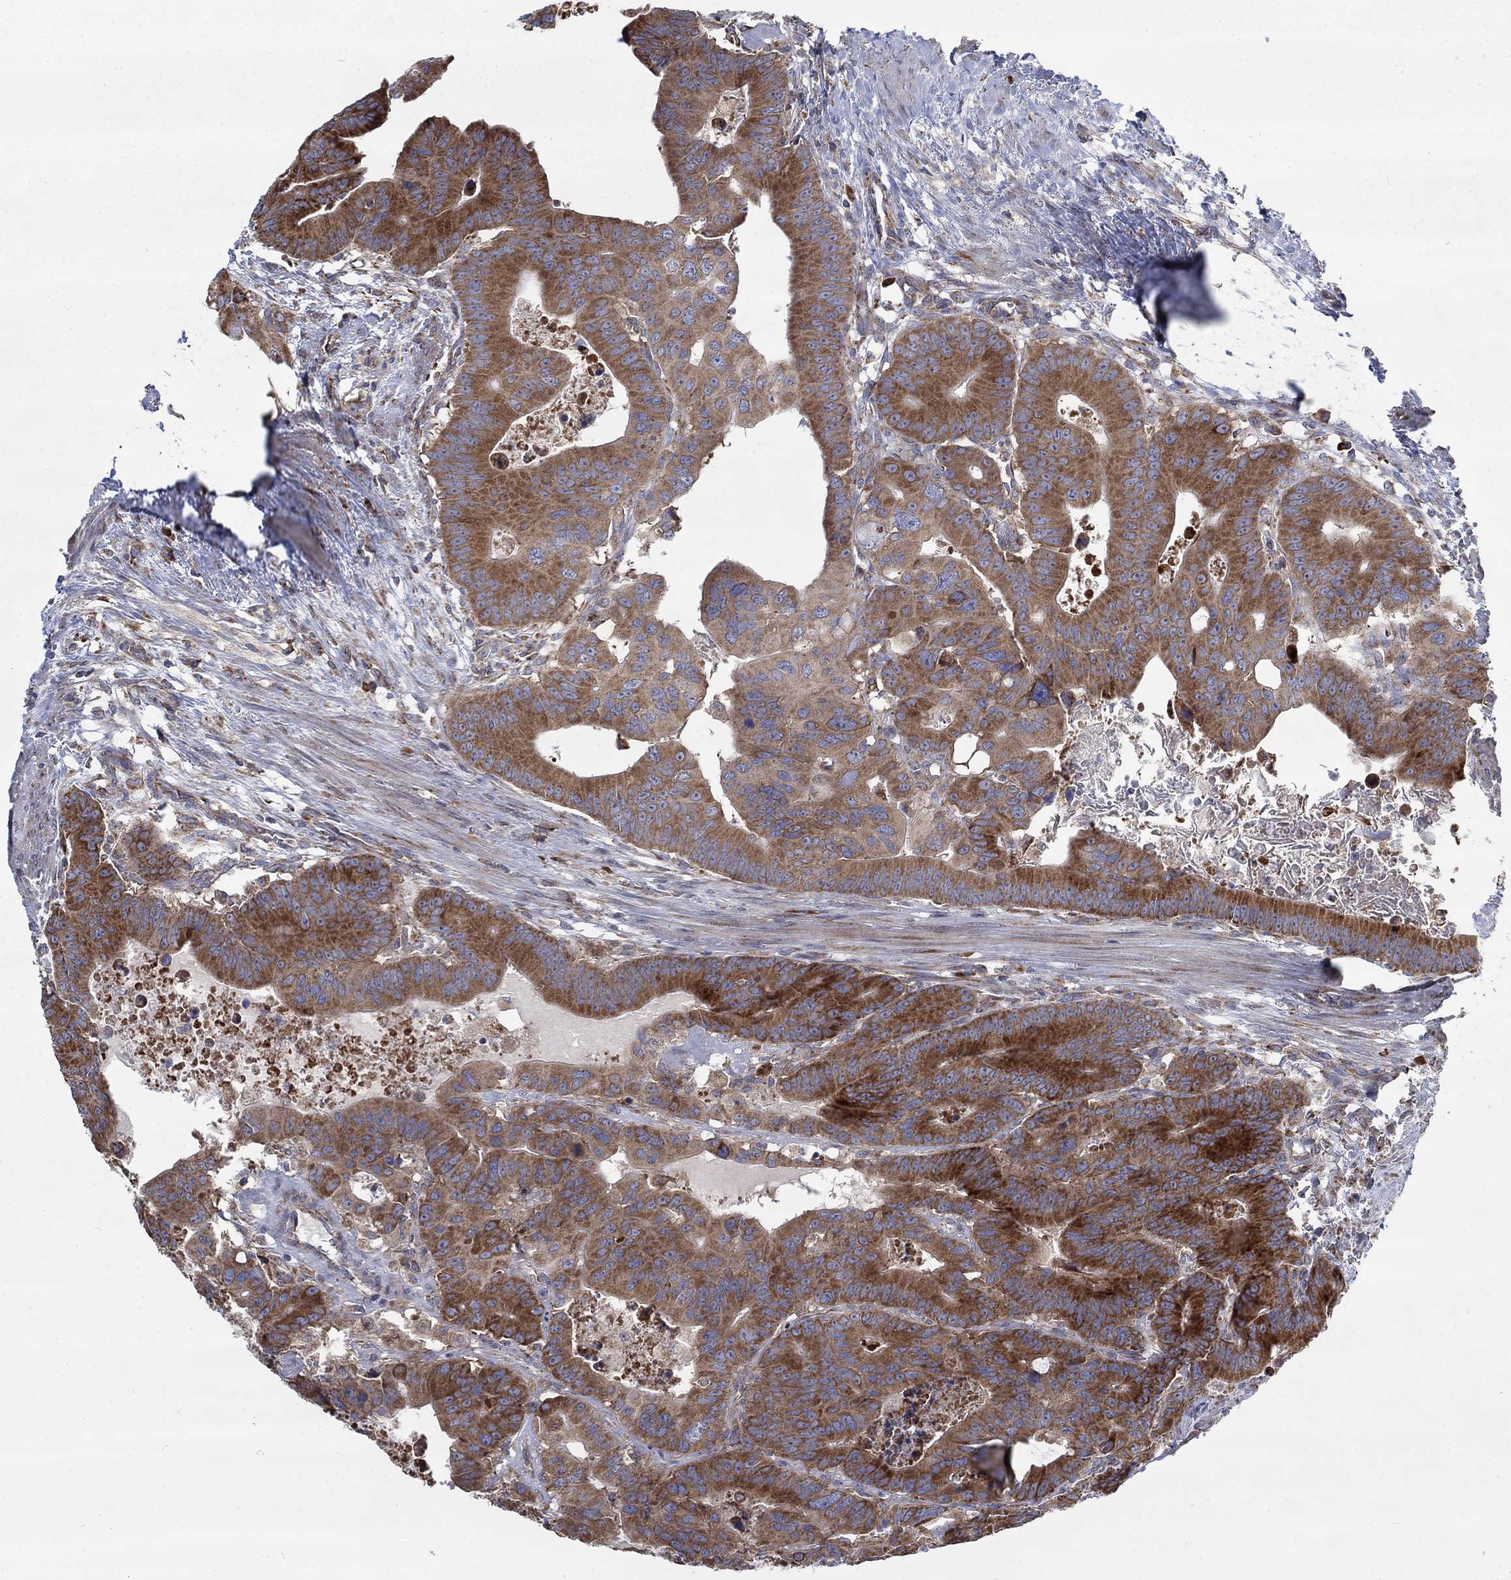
{"staining": {"intensity": "moderate", "quantity": ">75%", "location": "cytoplasmic/membranous"}, "tissue": "colorectal cancer", "cell_type": "Tumor cells", "image_type": "cancer", "snomed": [{"axis": "morphology", "description": "Adenocarcinoma, NOS"}, {"axis": "topography", "description": "Rectum"}], "caption": "An image of colorectal cancer (adenocarcinoma) stained for a protein displays moderate cytoplasmic/membranous brown staining in tumor cells.", "gene": "RPLP0", "patient": {"sex": "male", "age": 64}}